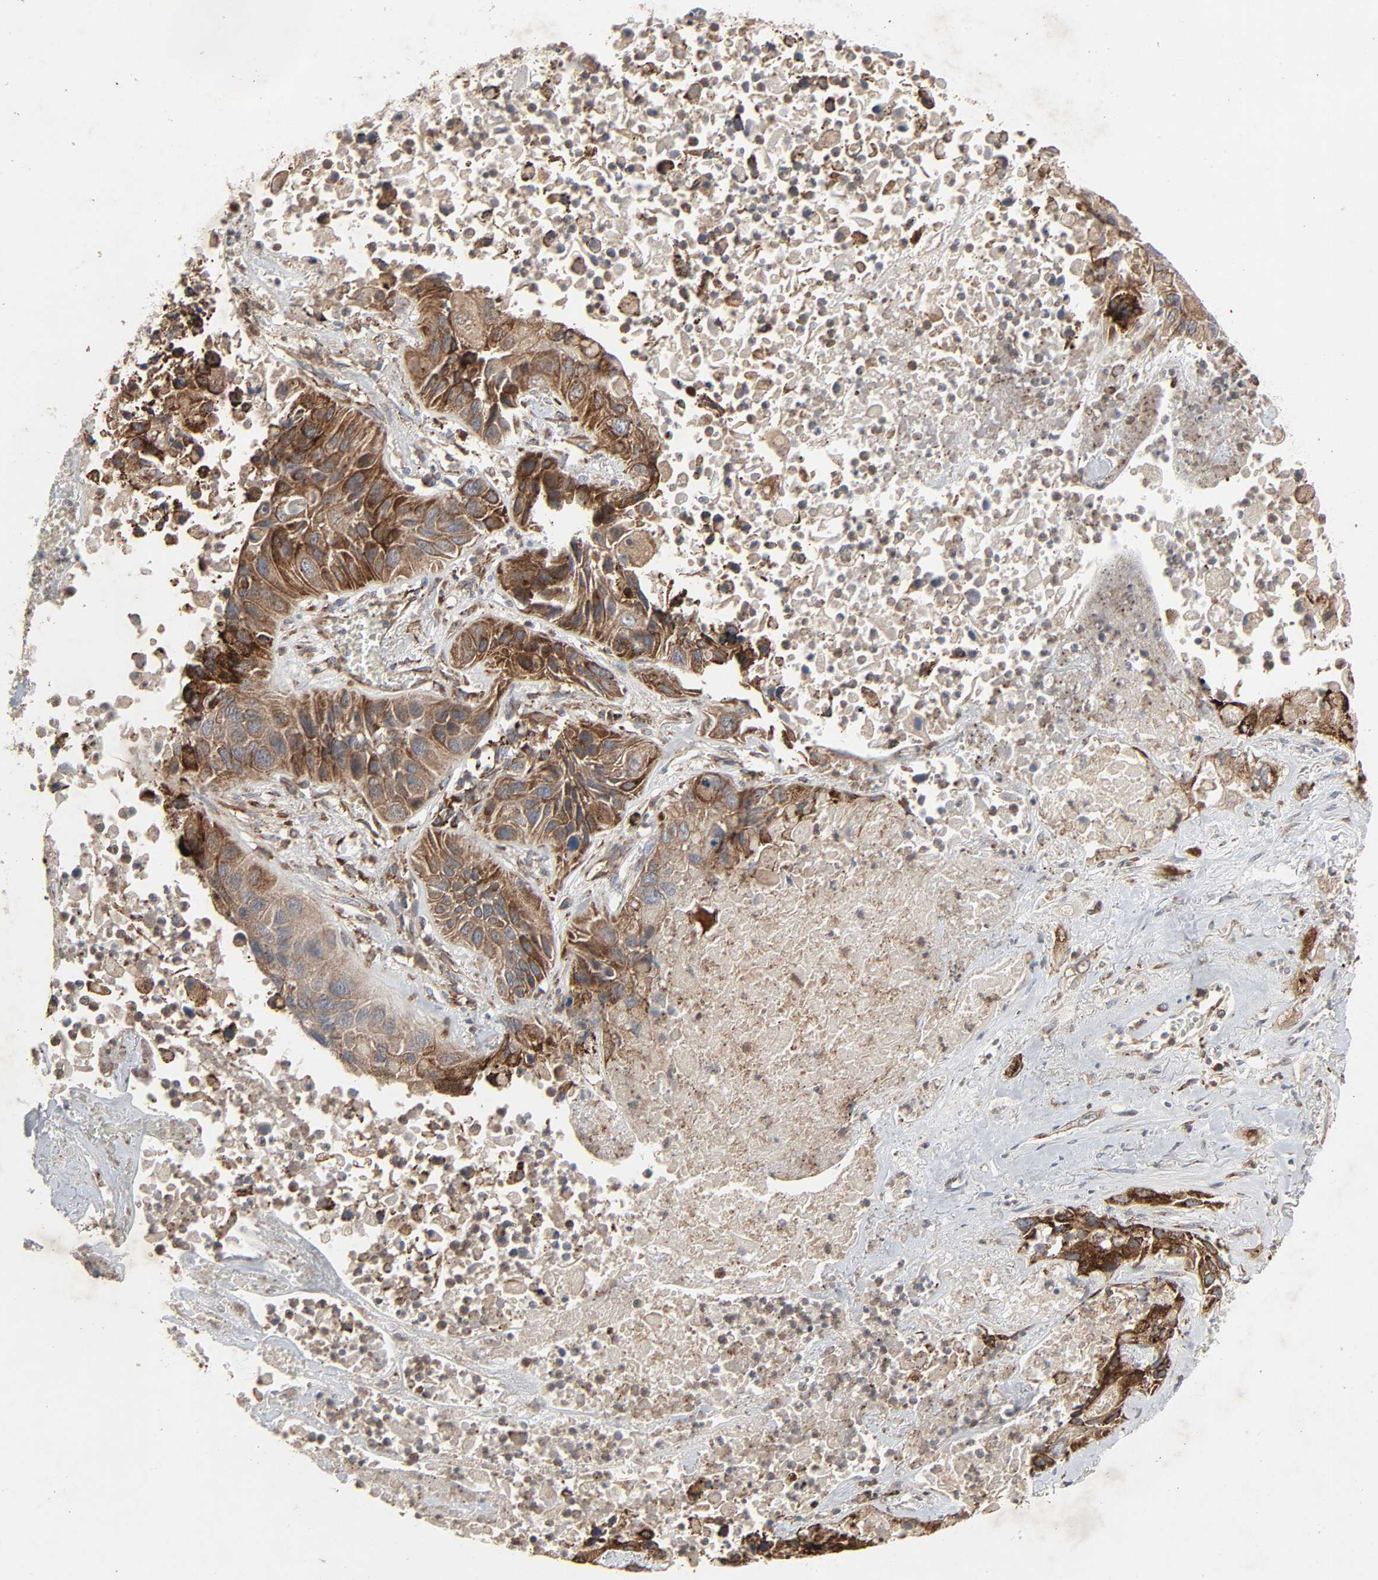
{"staining": {"intensity": "strong", "quantity": ">75%", "location": "cytoplasmic/membranous"}, "tissue": "lung cancer", "cell_type": "Tumor cells", "image_type": "cancer", "snomed": [{"axis": "morphology", "description": "Squamous cell carcinoma, NOS"}, {"axis": "topography", "description": "Lung"}], "caption": "Human lung squamous cell carcinoma stained for a protein (brown) exhibits strong cytoplasmic/membranous positive positivity in about >75% of tumor cells.", "gene": "ADCY4", "patient": {"sex": "female", "age": 76}}